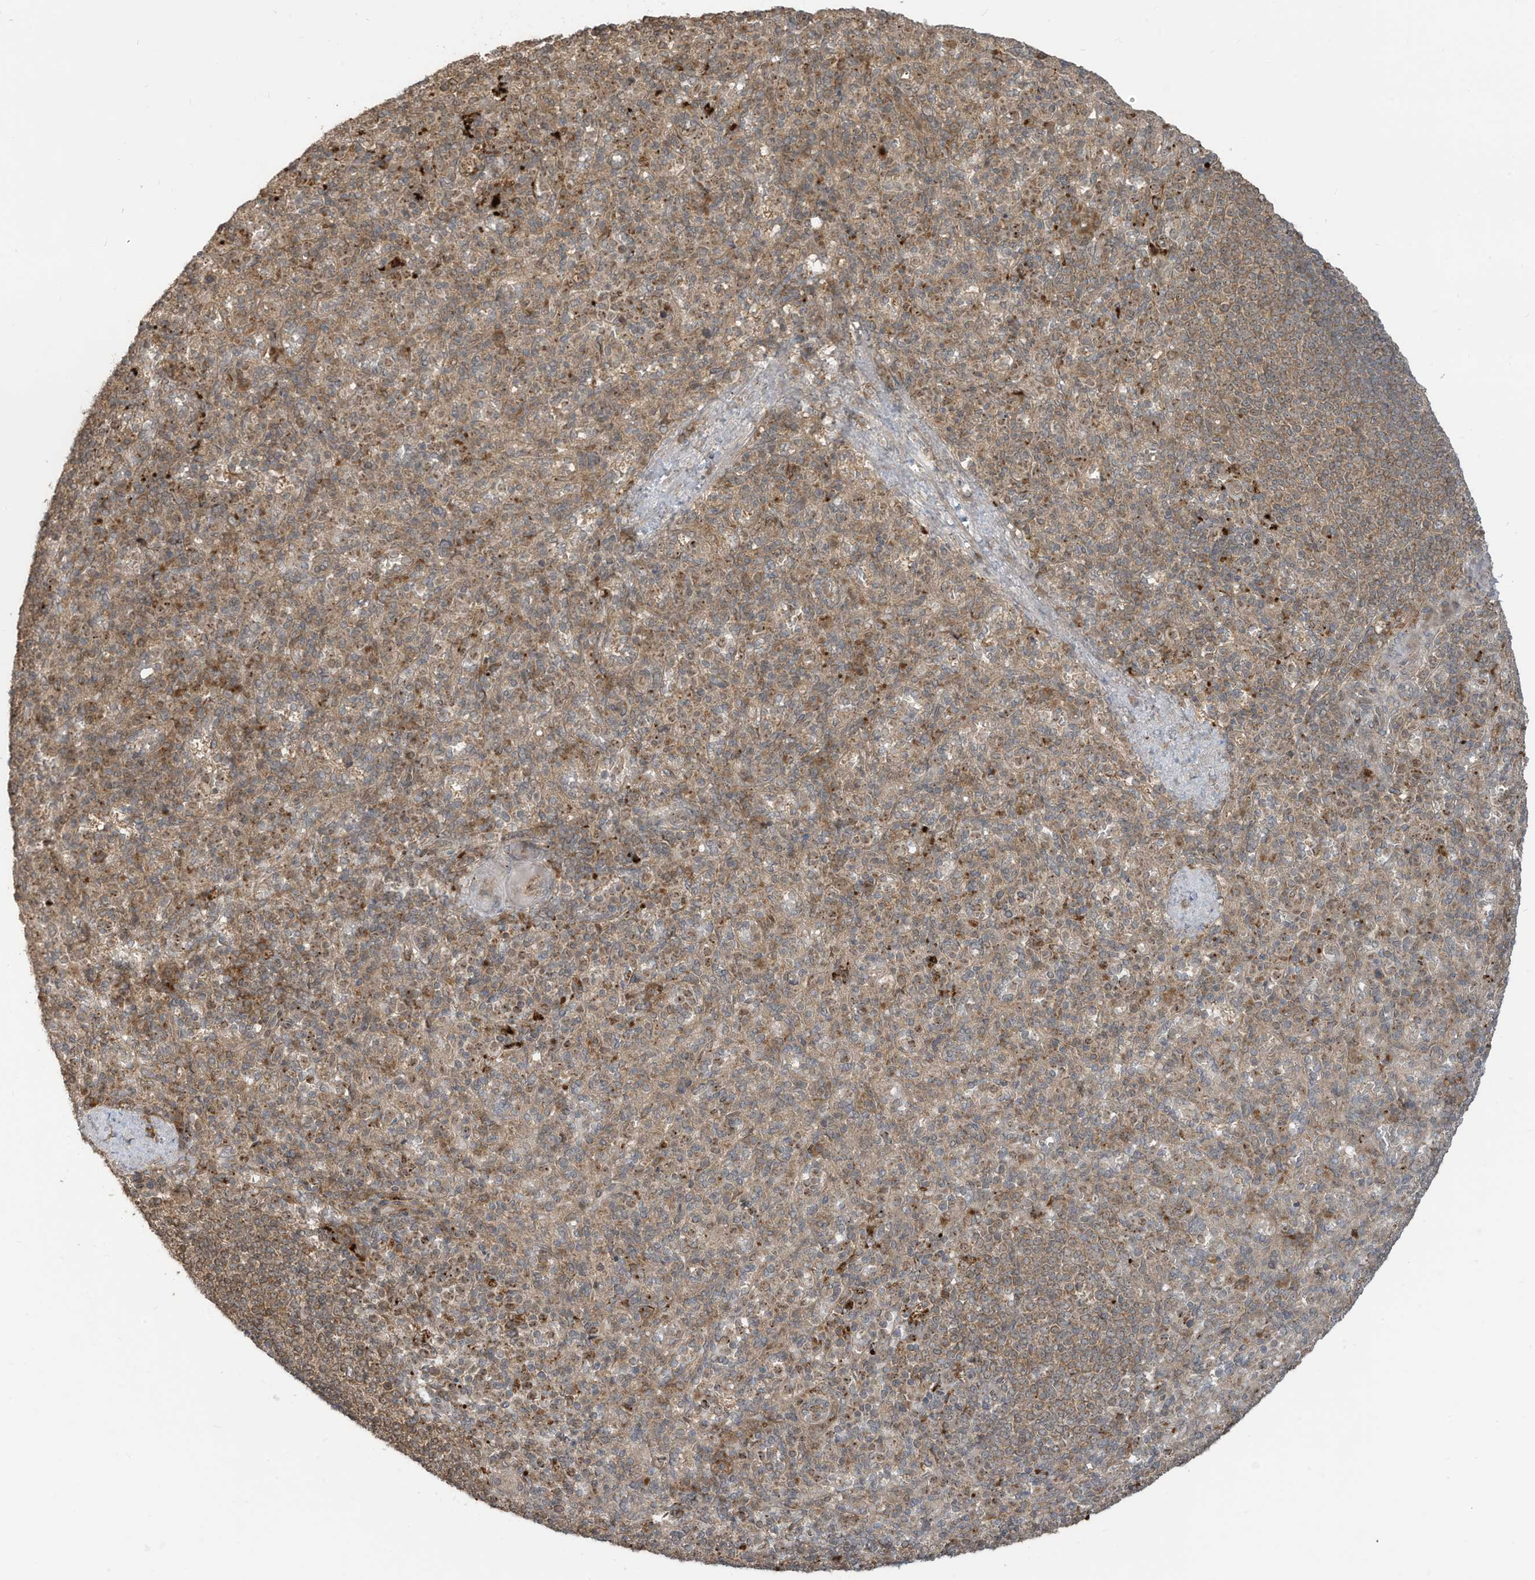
{"staining": {"intensity": "weak", "quantity": "25%-75%", "location": "cytoplasmic/membranous"}, "tissue": "spleen", "cell_type": "Cells in red pulp", "image_type": "normal", "snomed": [{"axis": "morphology", "description": "Normal tissue, NOS"}, {"axis": "topography", "description": "Spleen"}], "caption": "An image of spleen stained for a protein reveals weak cytoplasmic/membranous brown staining in cells in red pulp. (DAB IHC with brightfield microscopy, high magnification).", "gene": "CARF", "patient": {"sex": "female", "age": 74}}